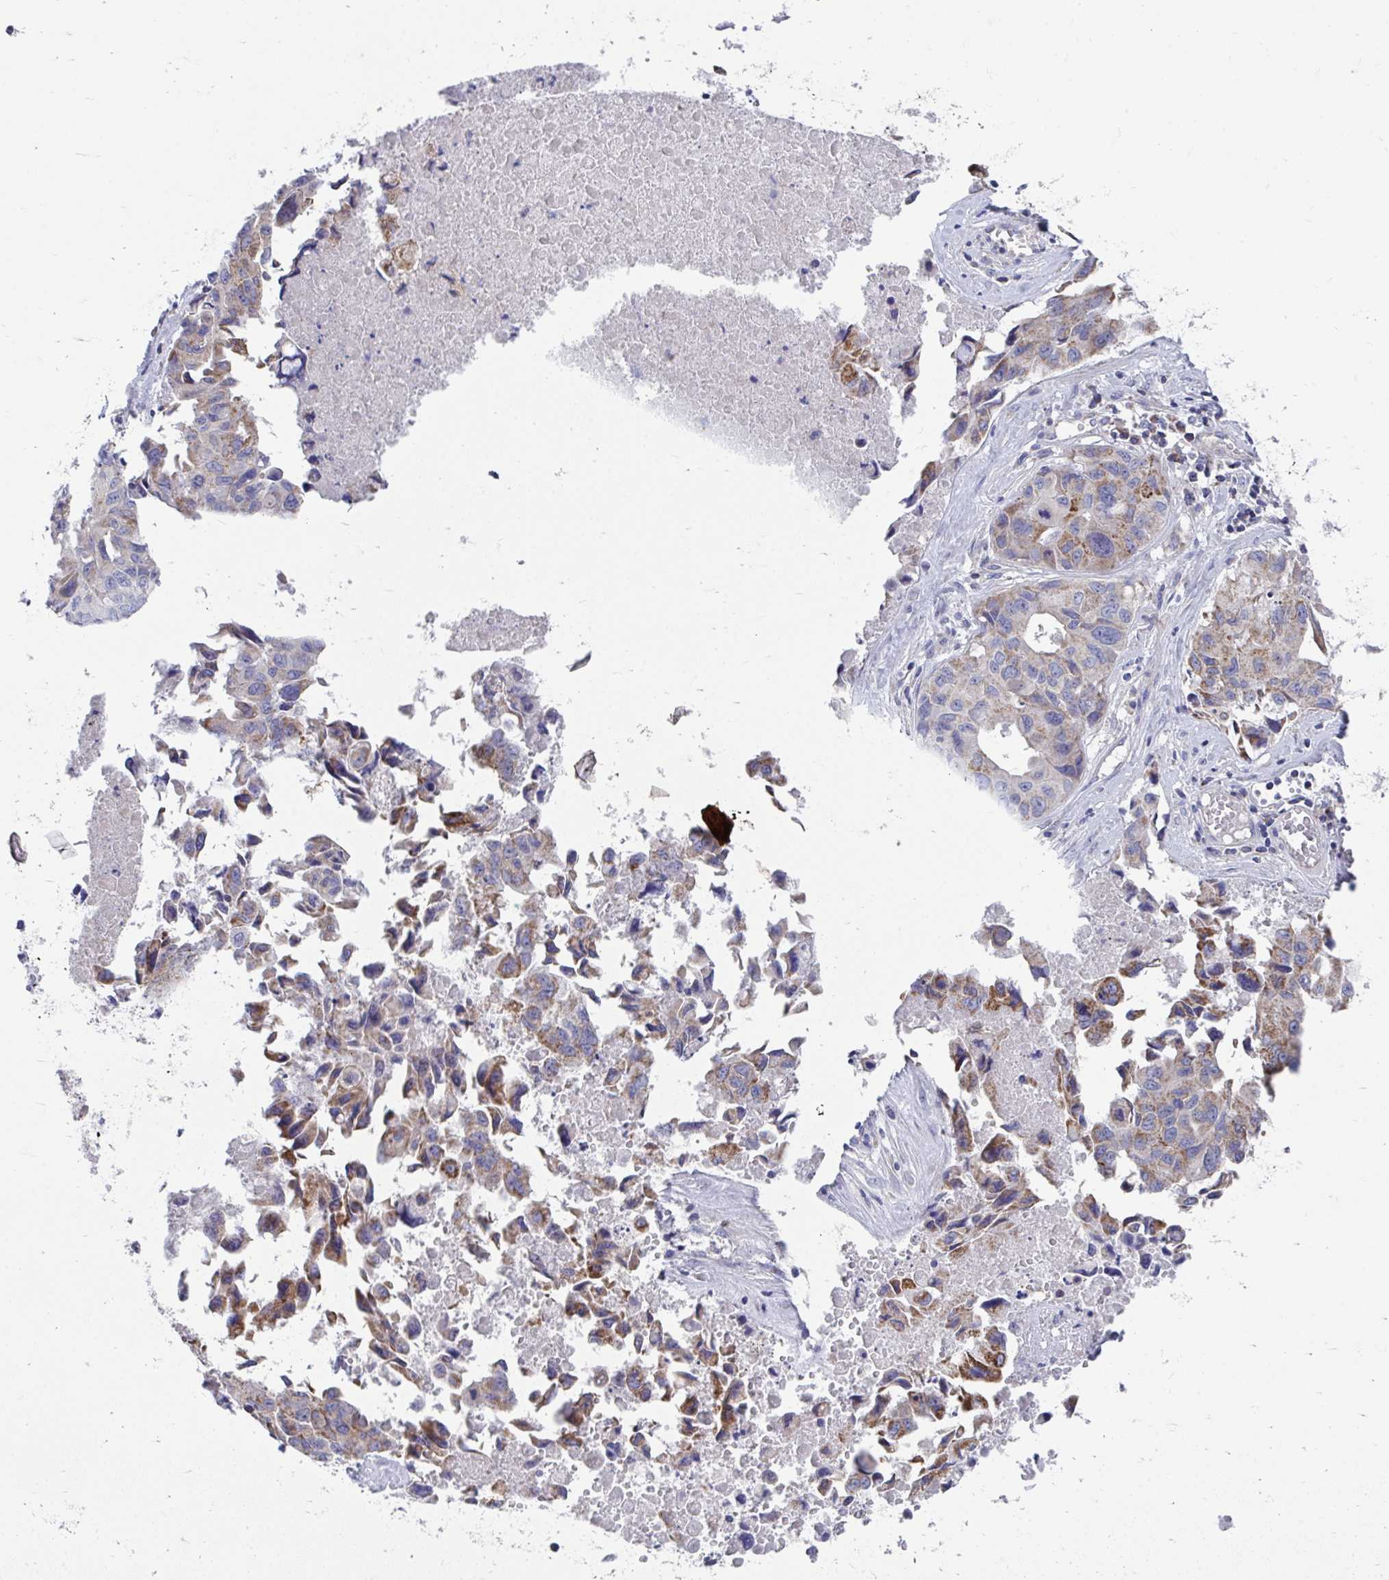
{"staining": {"intensity": "moderate", "quantity": ">75%", "location": "cytoplasmic/membranous"}, "tissue": "lung cancer", "cell_type": "Tumor cells", "image_type": "cancer", "snomed": [{"axis": "morphology", "description": "Adenocarcinoma, NOS"}, {"axis": "topography", "description": "Lymph node"}, {"axis": "topography", "description": "Lung"}], "caption": "Tumor cells display moderate cytoplasmic/membranous staining in about >75% of cells in lung cancer (adenocarcinoma).", "gene": "FHIP1B", "patient": {"sex": "male", "age": 64}}